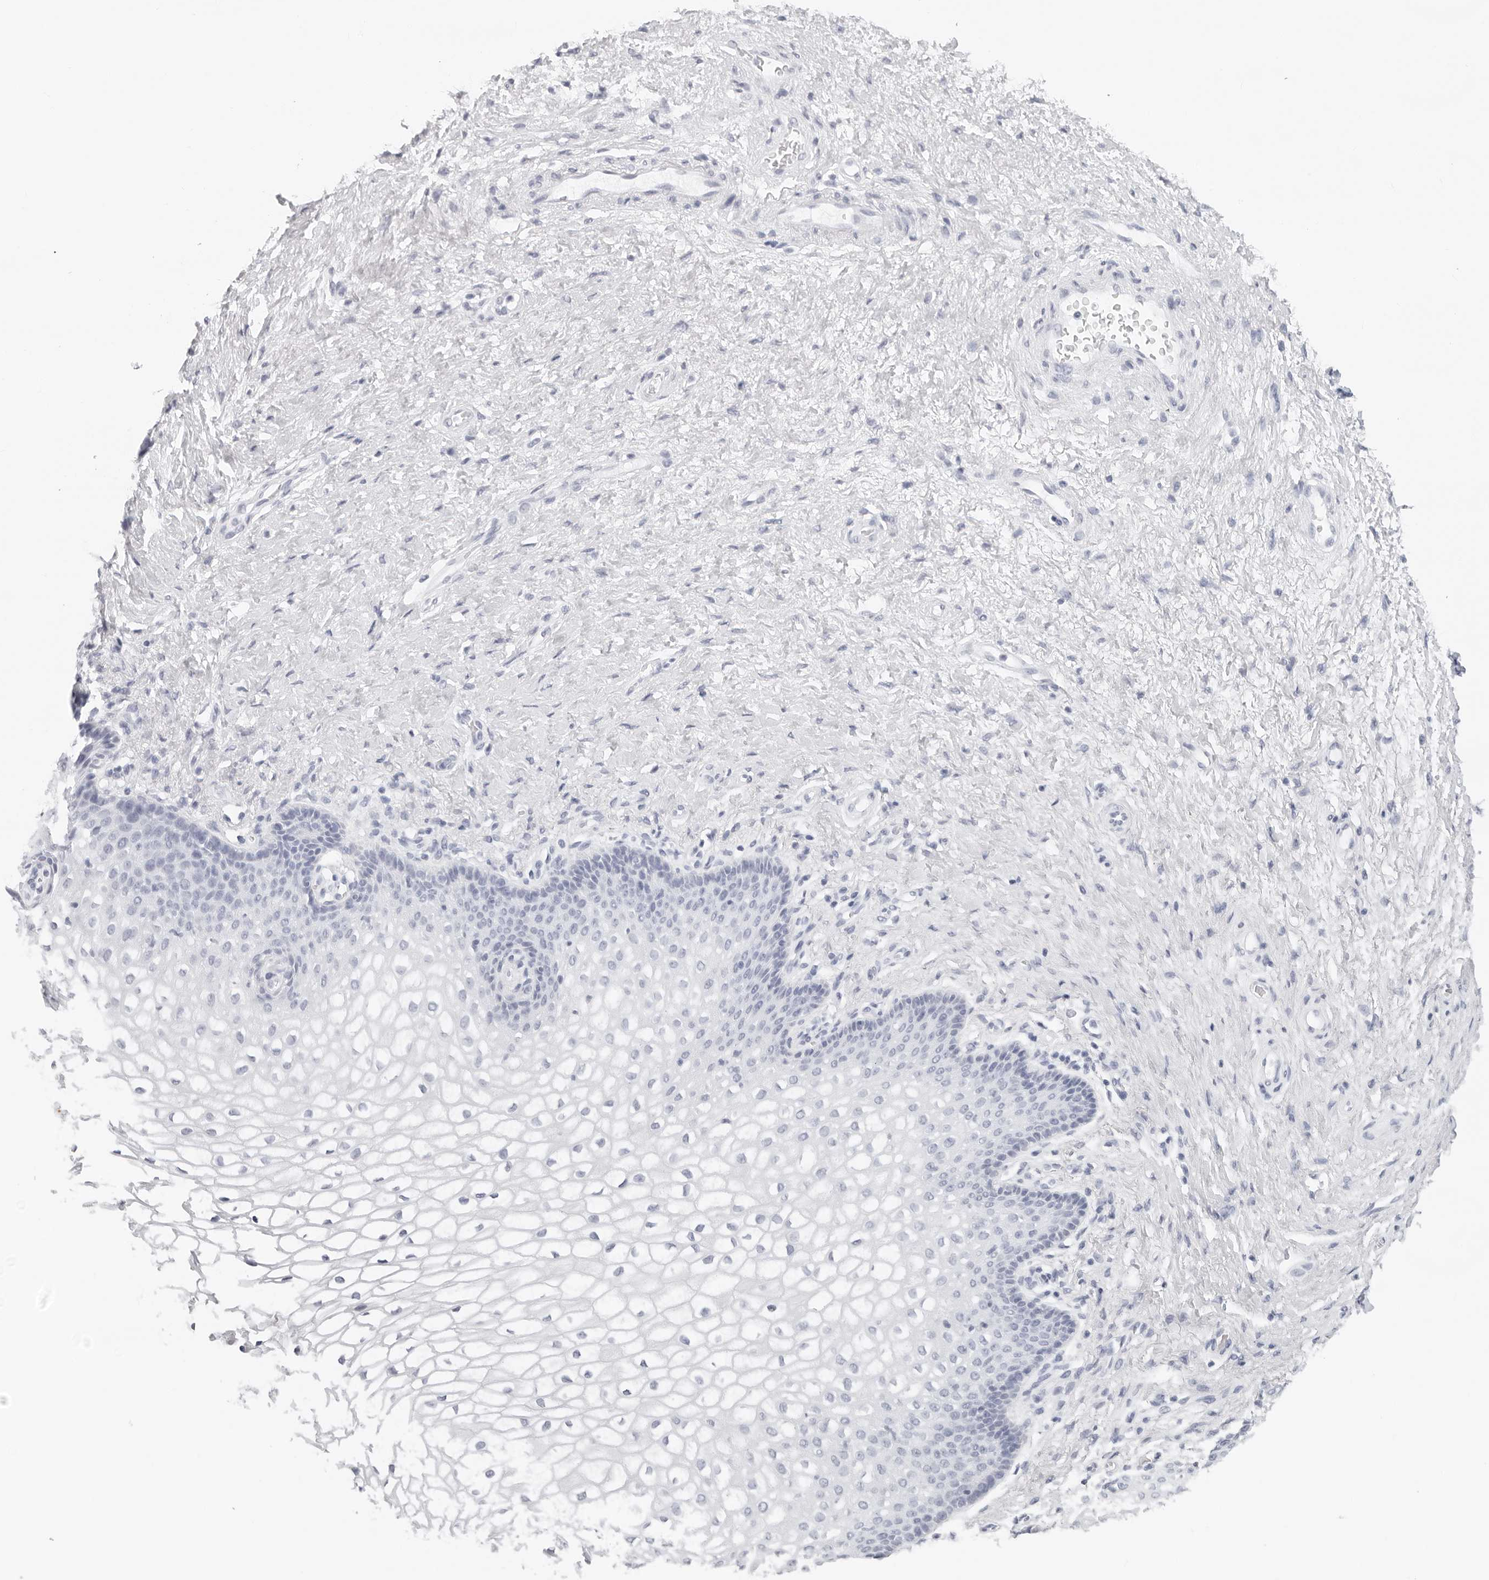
{"staining": {"intensity": "negative", "quantity": "none", "location": "none"}, "tissue": "vagina", "cell_type": "Squamous epithelial cells", "image_type": "normal", "snomed": [{"axis": "morphology", "description": "Normal tissue, NOS"}, {"axis": "topography", "description": "Vagina"}], "caption": "Immunohistochemistry (IHC) of normal vagina exhibits no expression in squamous epithelial cells.", "gene": "CST1", "patient": {"sex": "female", "age": 60}}